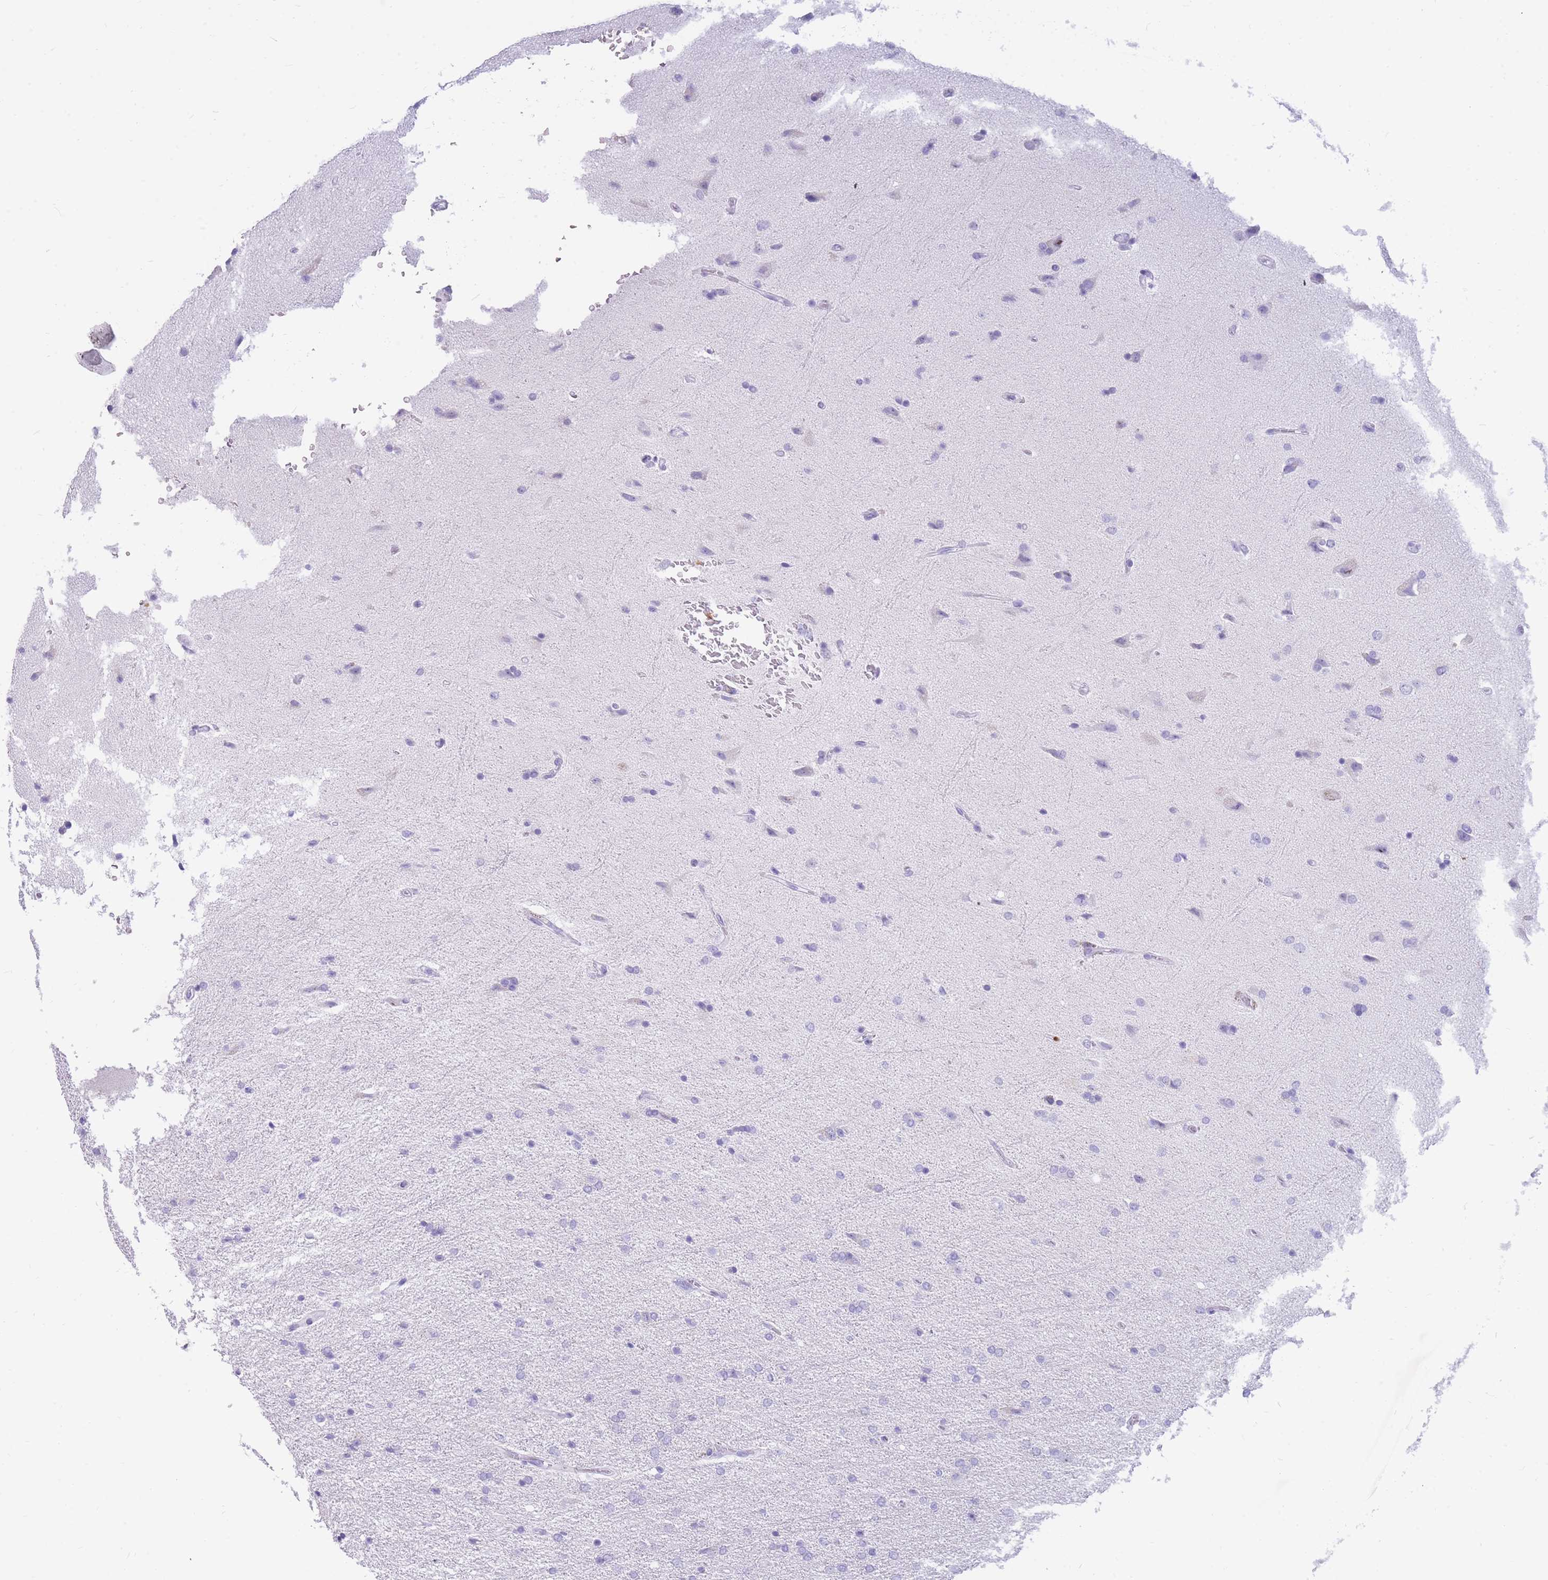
{"staining": {"intensity": "negative", "quantity": "none", "location": "none"}, "tissue": "glioma", "cell_type": "Tumor cells", "image_type": "cancer", "snomed": [{"axis": "morphology", "description": "Glioma, malignant, High grade"}, {"axis": "topography", "description": "Brain"}], "caption": "Tumor cells show no significant protein expression in glioma. Nuclei are stained in blue.", "gene": "TPSAB1", "patient": {"sex": "male", "age": 72}}